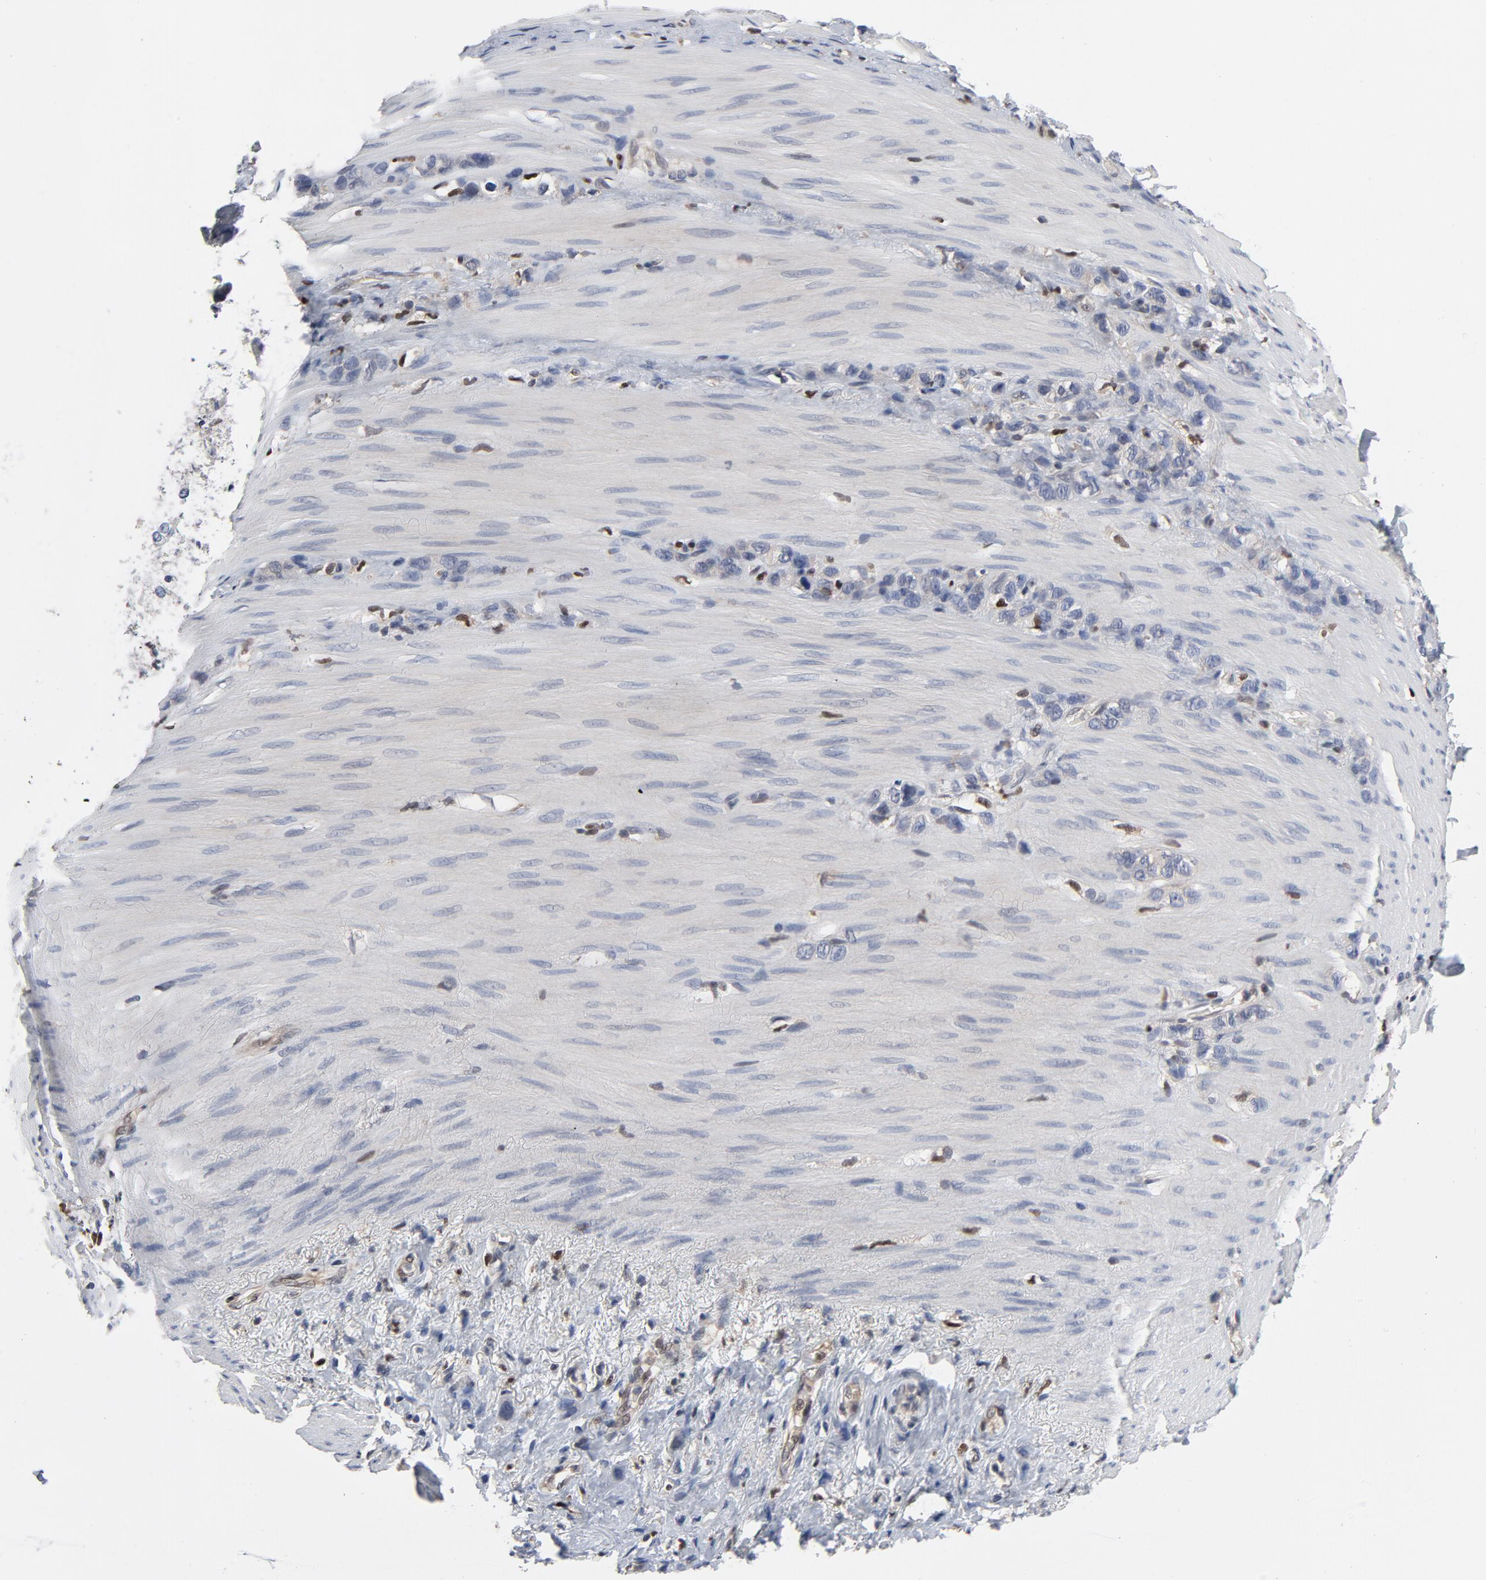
{"staining": {"intensity": "negative", "quantity": "none", "location": "none"}, "tissue": "stomach cancer", "cell_type": "Tumor cells", "image_type": "cancer", "snomed": [{"axis": "morphology", "description": "Normal tissue, NOS"}, {"axis": "morphology", "description": "Adenocarcinoma, NOS"}, {"axis": "morphology", "description": "Adenocarcinoma, High grade"}, {"axis": "topography", "description": "Stomach, upper"}, {"axis": "topography", "description": "Stomach"}], "caption": "High power microscopy micrograph of an IHC histopathology image of stomach adenocarcinoma, revealing no significant positivity in tumor cells.", "gene": "NFKB1", "patient": {"sex": "female", "age": 65}}